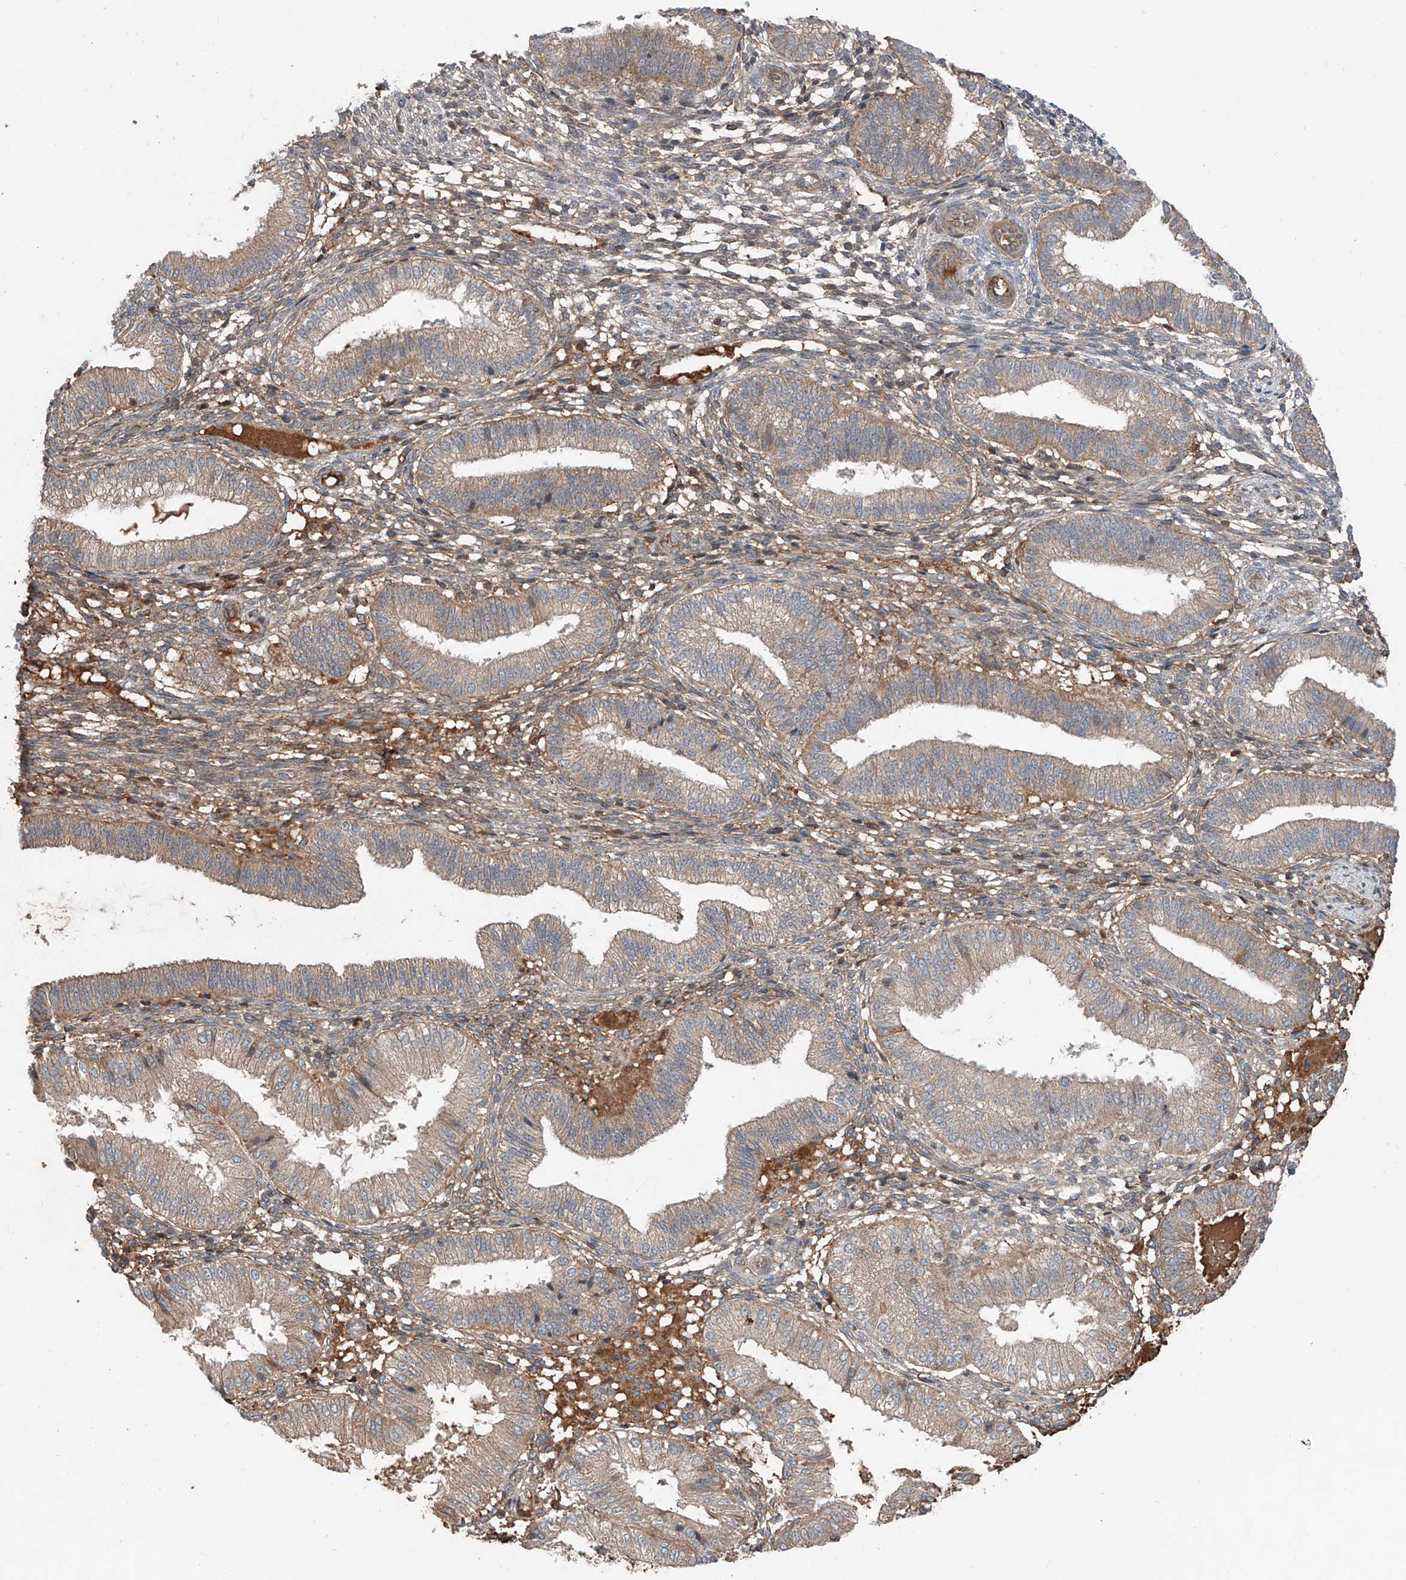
{"staining": {"intensity": "weak", "quantity": ">75%", "location": "cytoplasmic/membranous"}, "tissue": "endometrium", "cell_type": "Cells in endometrial stroma", "image_type": "normal", "snomed": [{"axis": "morphology", "description": "Normal tissue, NOS"}, {"axis": "topography", "description": "Endometrium"}], "caption": "IHC micrograph of unremarkable endometrium: human endometrium stained using immunohistochemistry (IHC) reveals low levels of weak protein expression localized specifically in the cytoplasmic/membranous of cells in endometrial stroma, appearing as a cytoplasmic/membranous brown color.", "gene": "ADAM23", "patient": {"sex": "female", "age": 39}}